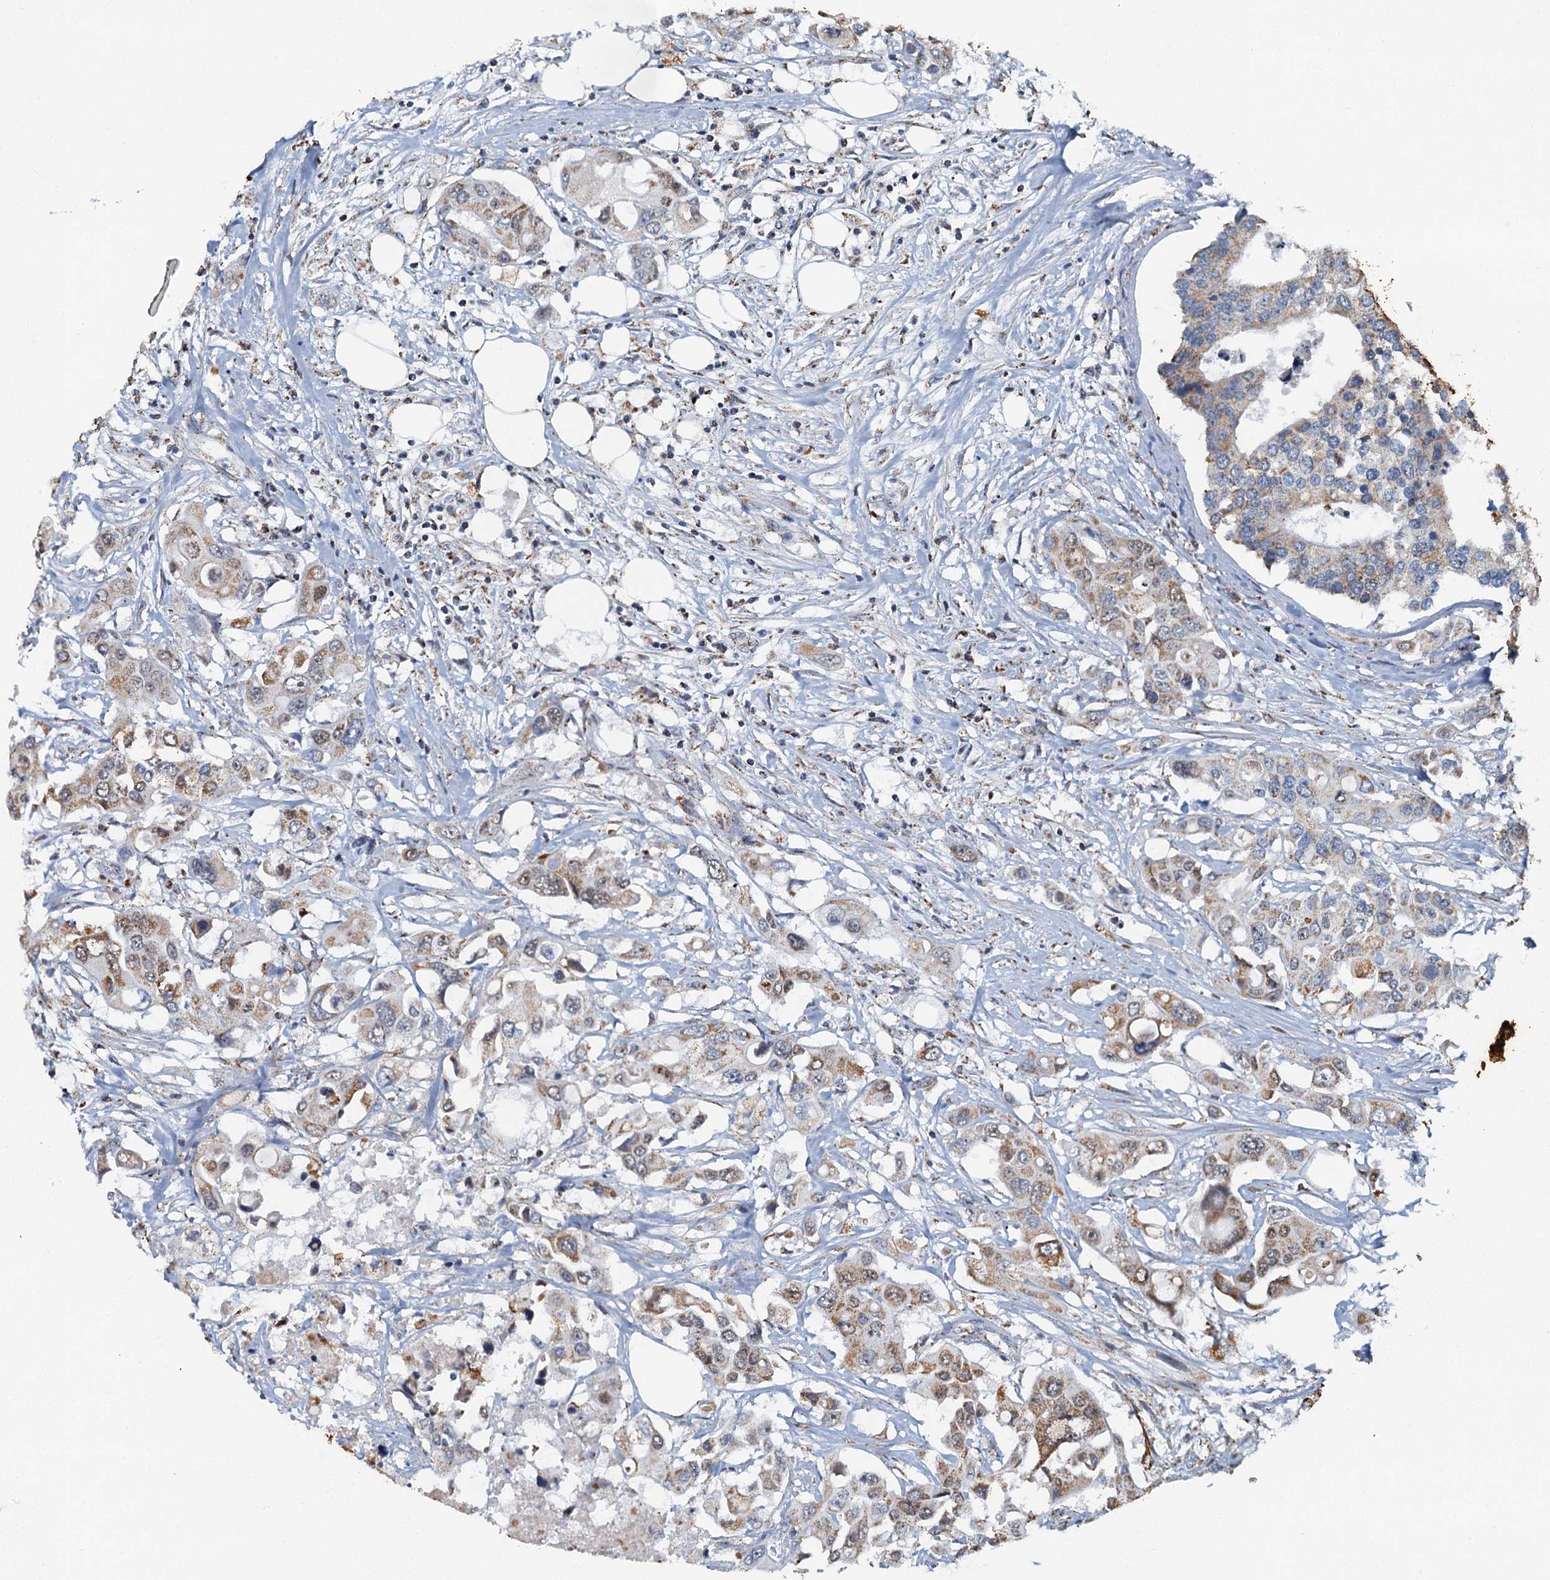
{"staining": {"intensity": "moderate", "quantity": "25%-75%", "location": "cytoplasmic/membranous"}, "tissue": "colorectal cancer", "cell_type": "Tumor cells", "image_type": "cancer", "snomed": [{"axis": "morphology", "description": "Adenocarcinoma, NOS"}, {"axis": "topography", "description": "Colon"}], "caption": "A medium amount of moderate cytoplasmic/membranous staining is identified in about 25%-75% of tumor cells in adenocarcinoma (colorectal) tissue. Immunohistochemistry stains the protein of interest in brown and the nuclei are stained blue.", "gene": "RAD9B", "patient": {"sex": "male", "age": 77}}